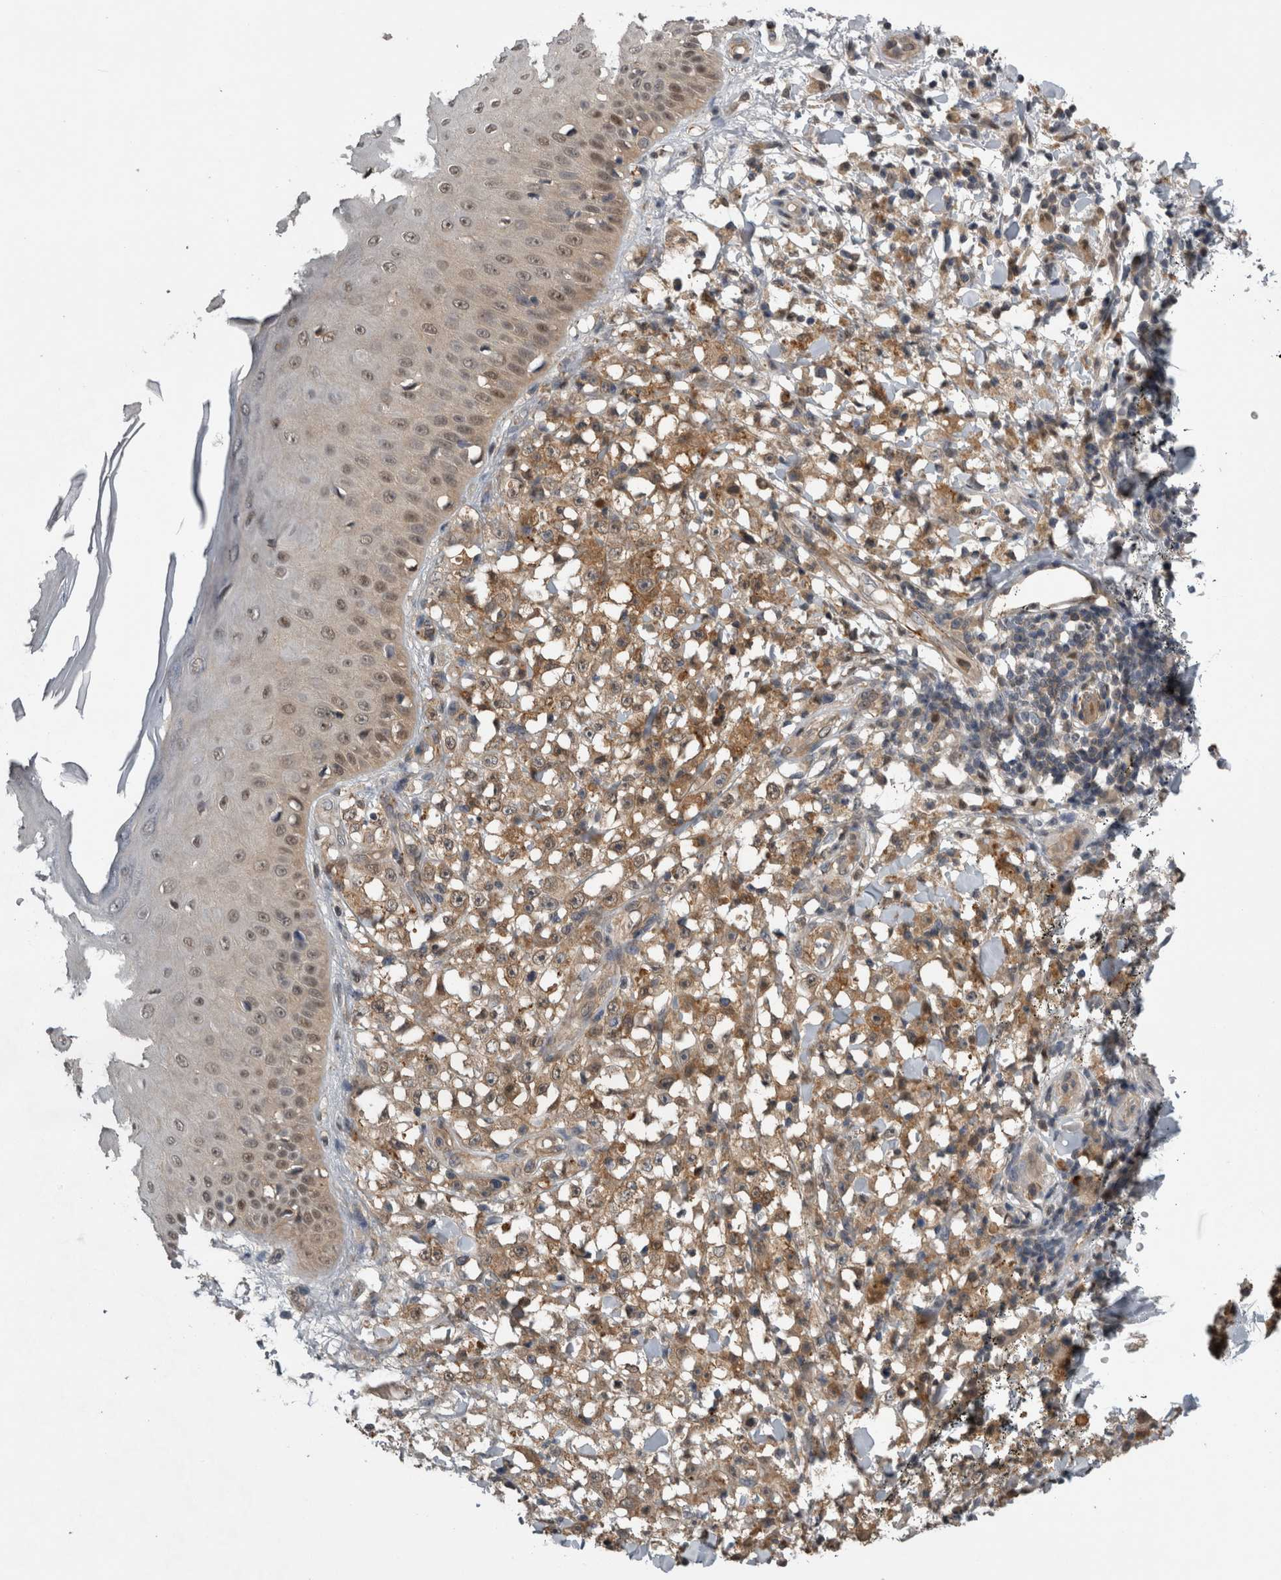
{"staining": {"intensity": "moderate", "quantity": ">75%", "location": "cytoplasmic/membranous"}, "tissue": "melanoma", "cell_type": "Tumor cells", "image_type": "cancer", "snomed": [{"axis": "morphology", "description": "Malignant melanoma, NOS"}, {"axis": "topography", "description": "Skin"}], "caption": "Brown immunohistochemical staining in melanoma exhibits moderate cytoplasmic/membranous expression in approximately >75% of tumor cells.", "gene": "NAPRT", "patient": {"sex": "female", "age": 82}}